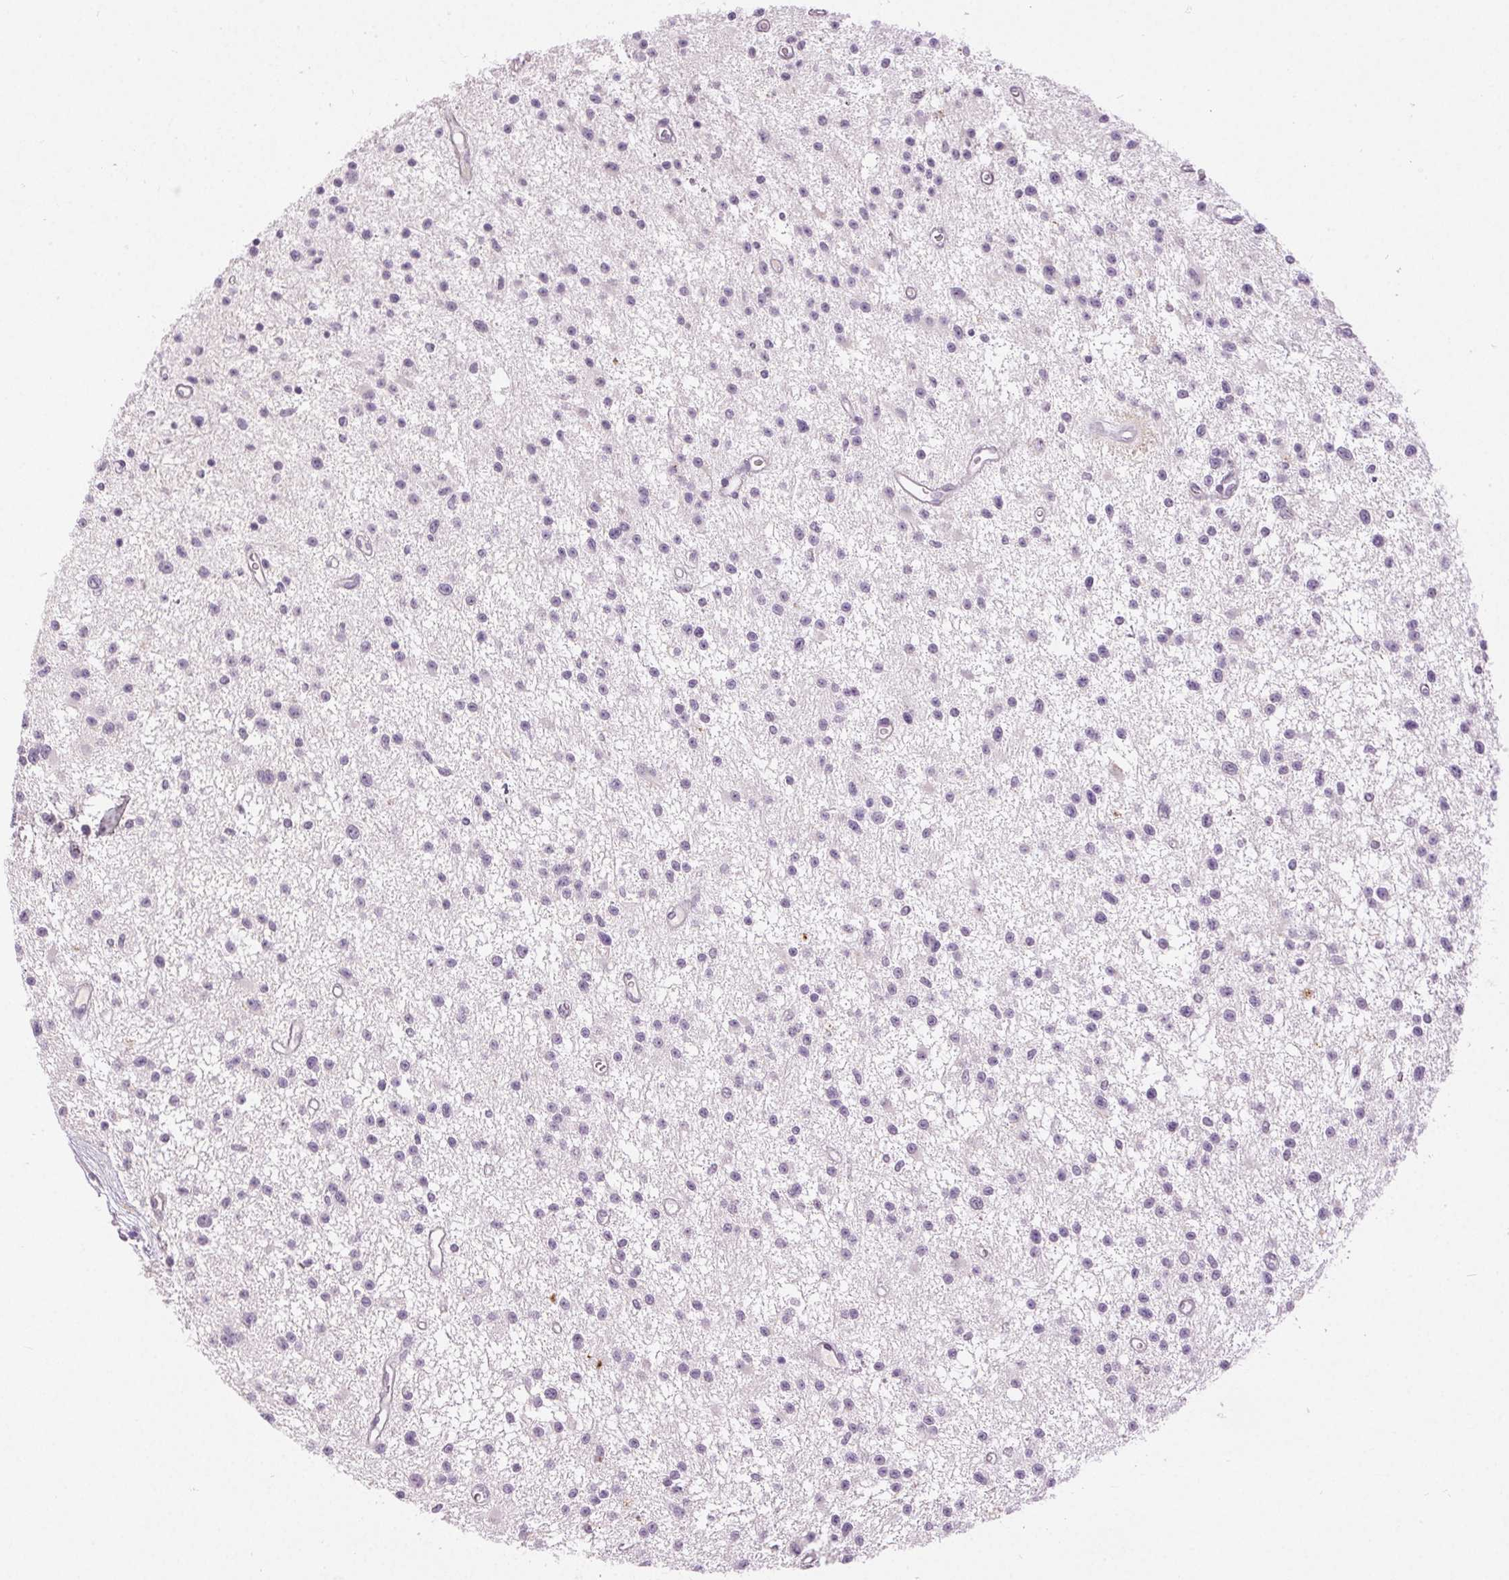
{"staining": {"intensity": "negative", "quantity": "none", "location": "none"}, "tissue": "glioma", "cell_type": "Tumor cells", "image_type": "cancer", "snomed": [{"axis": "morphology", "description": "Glioma, malignant, Low grade"}, {"axis": "topography", "description": "Brain"}], "caption": "This micrograph is of low-grade glioma (malignant) stained with immunohistochemistry to label a protein in brown with the nuclei are counter-stained blue. There is no staining in tumor cells.", "gene": "DSG3", "patient": {"sex": "male", "age": 43}}